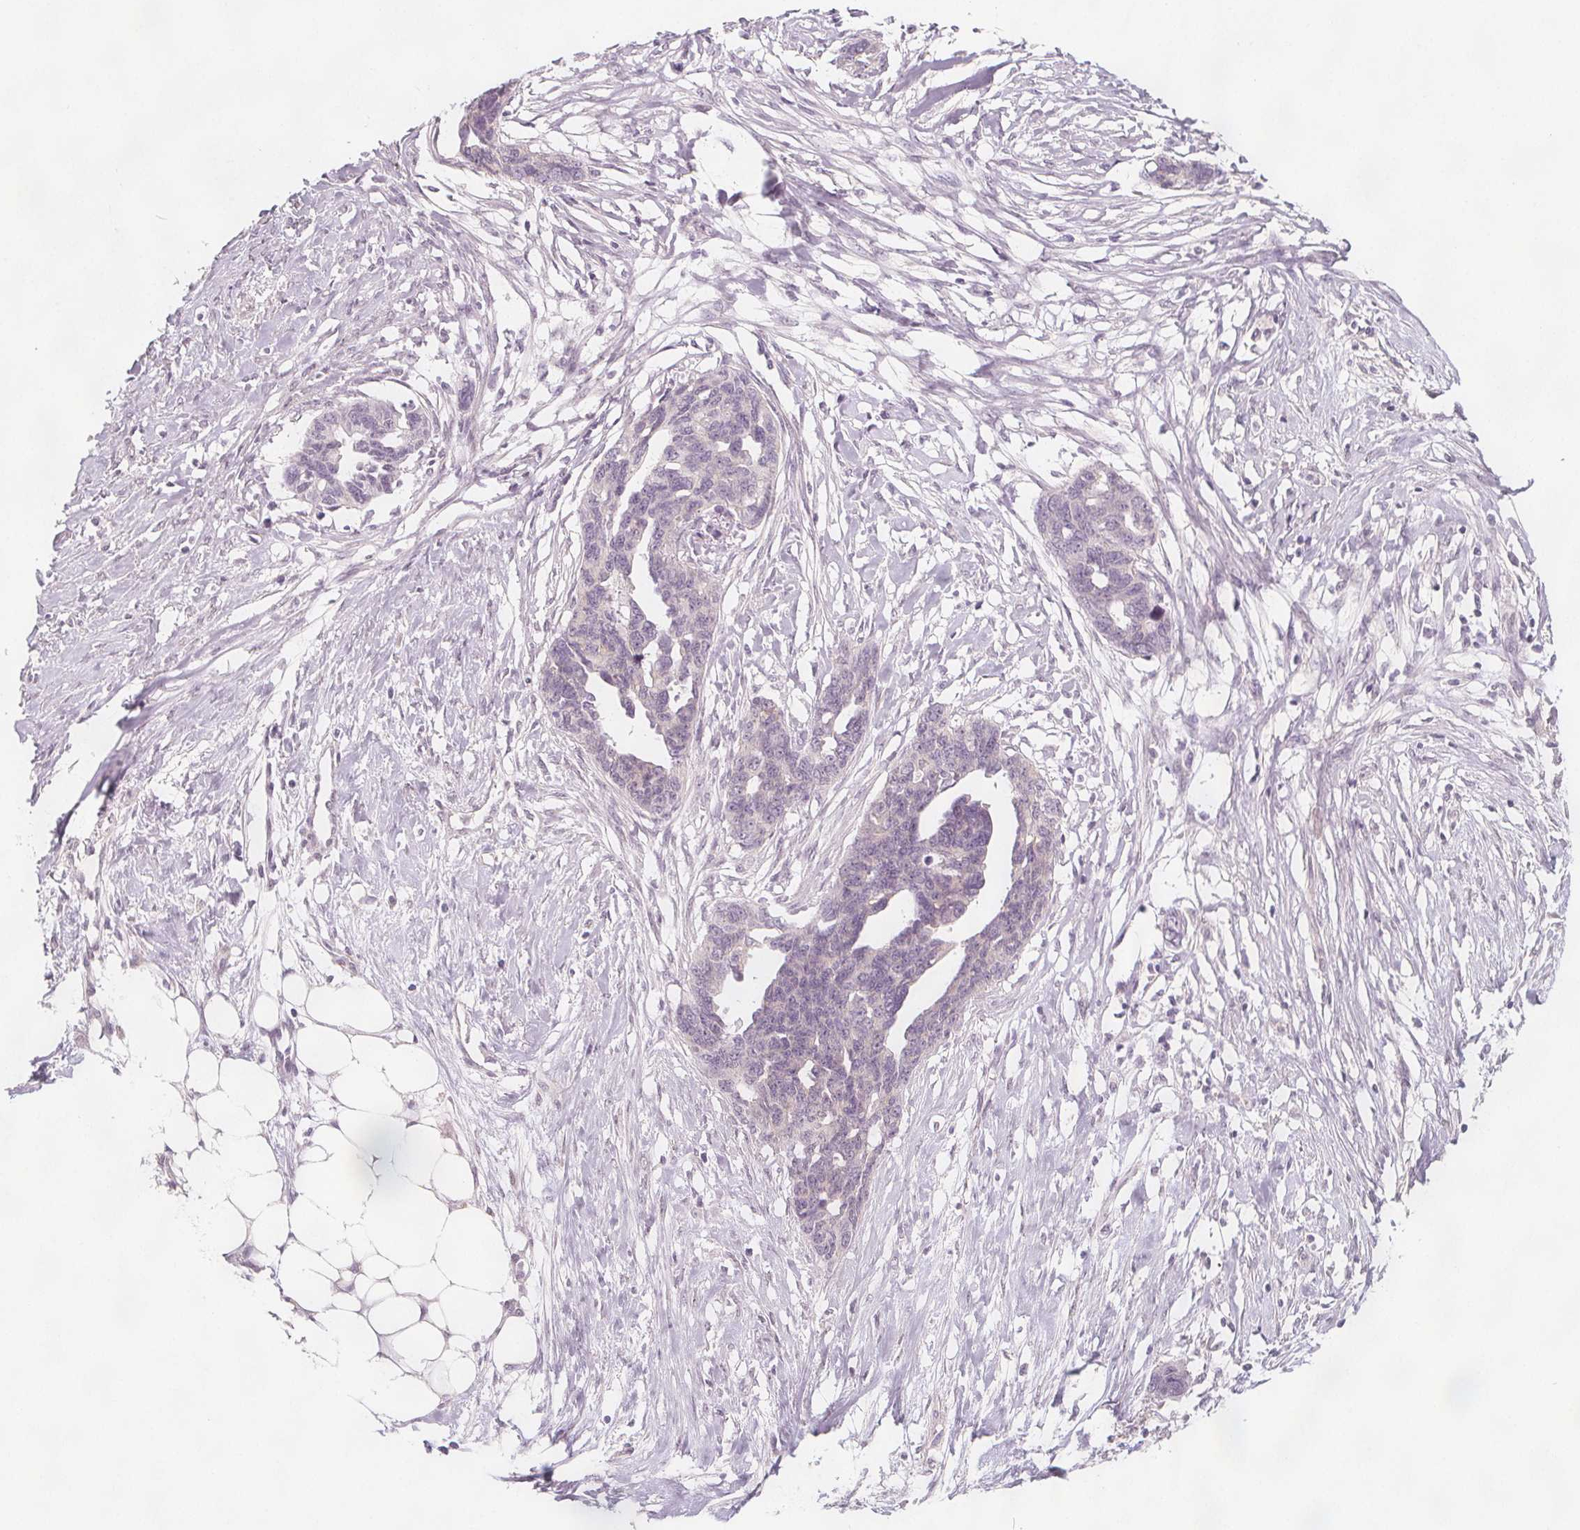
{"staining": {"intensity": "negative", "quantity": "none", "location": "none"}, "tissue": "ovarian cancer", "cell_type": "Tumor cells", "image_type": "cancer", "snomed": [{"axis": "morphology", "description": "Cystadenocarcinoma, serous, NOS"}, {"axis": "topography", "description": "Ovary"}], "caption": "DAB immunohistochemical staining of human serous cystadenocarcinoma (ovarian) exhibits no significant expression in tumor cells. (Stains: DAB immunohistochemistry (IHC) with hematoxylin counter stain, Microscopy: brightfield microscopy at high magnification).", "gene": "C1orf167", "patient": {"sex": "female", "age": 69}}